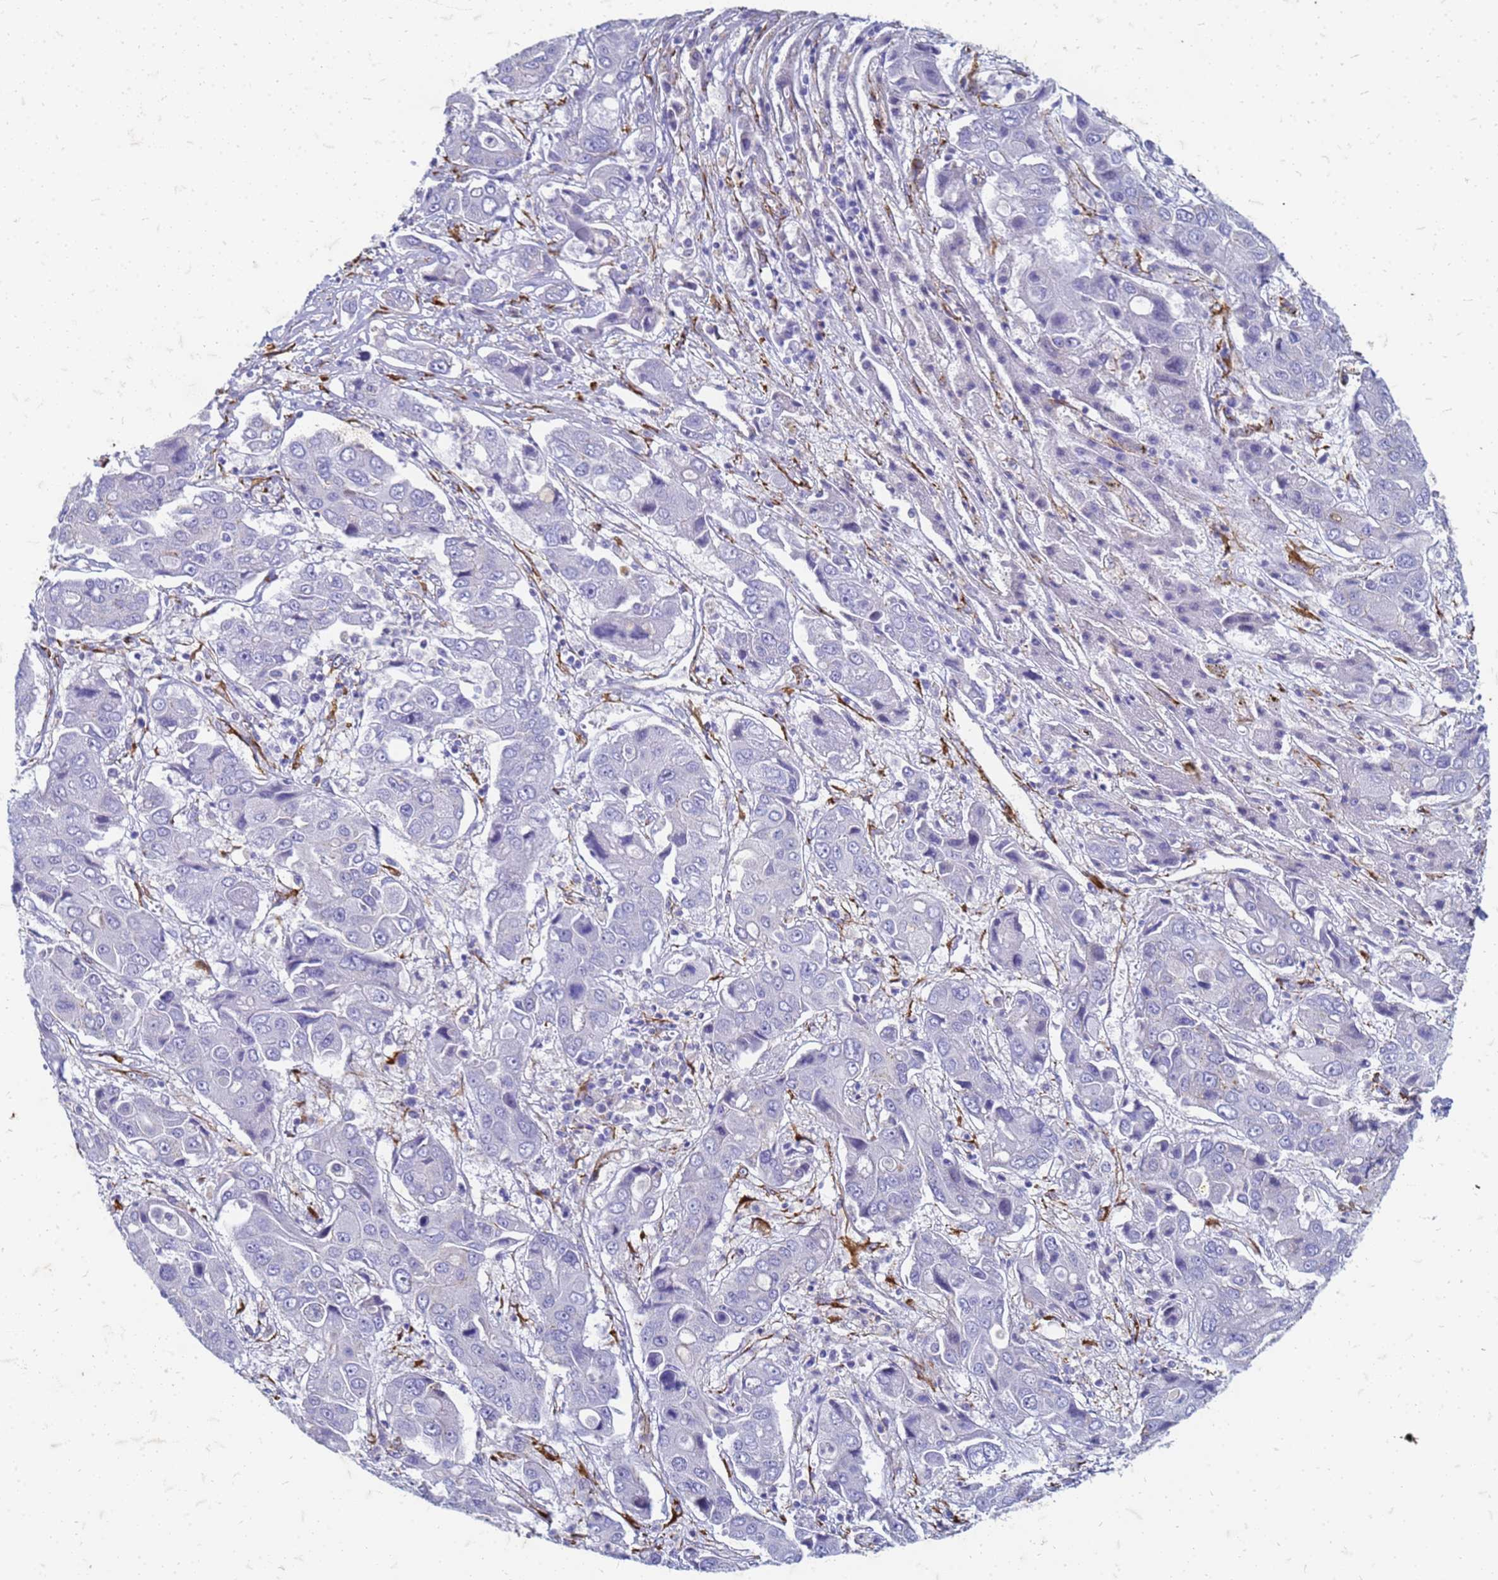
{"staining": {"intensity": "negative", "quantity": "none", "location": "none"}, "tissue": "liver cancer", "cell_type": "Tumor cells", "image_type": "cancer", "snomed": [{"axis": "morphology", "description": "Cholangiocarcinoma"}, {"axis": "topography", "description": "Liver"}], "caption": "This is a photomicrograph of immunohistochemistry staining of liver cancer, which shows no expression in tumor cells.", "gene": "TRIM64B", "patient": {"sex": "male", "age": 67}}